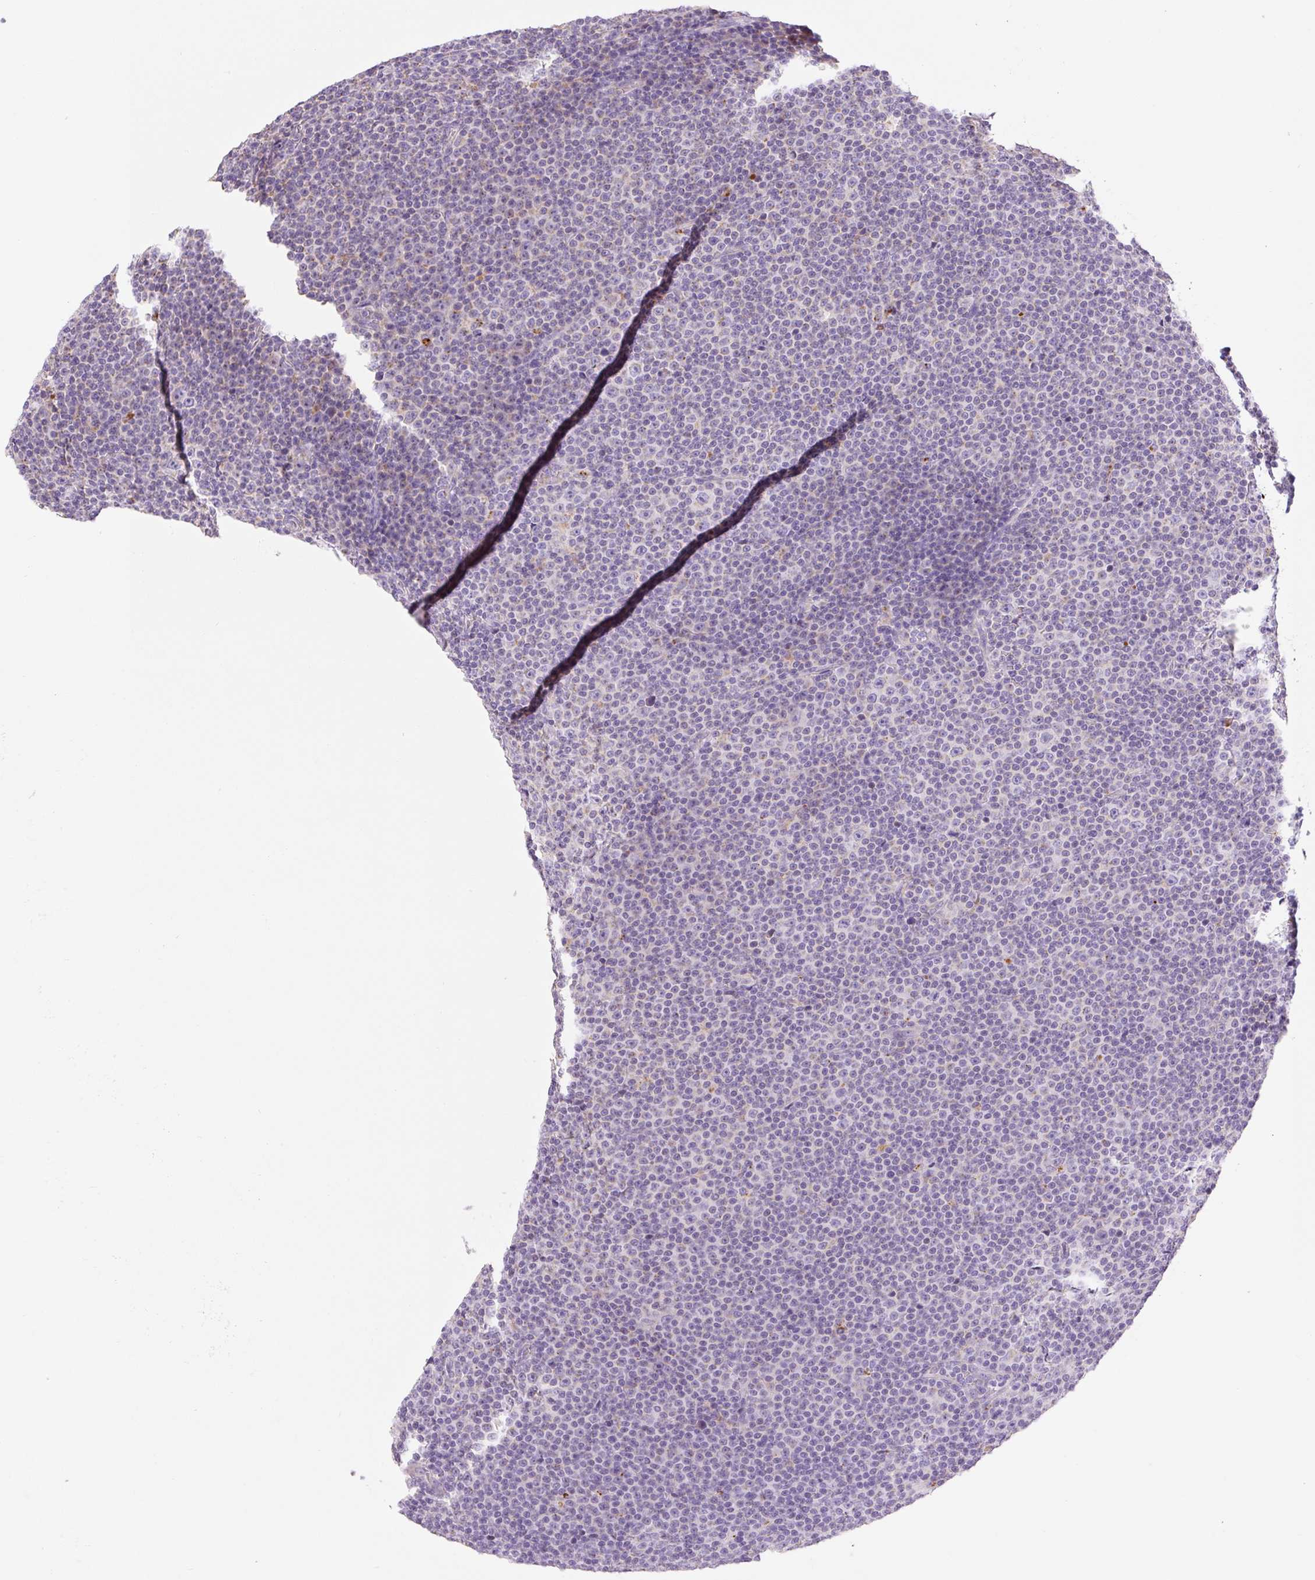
{"staining": {"intensity": "negative", "quantity": "none", "location": "none"}, "tissue": "lymphoma", "cell_type": "Tumor cells", "image_type": "cancer", "snomed": [{"axis": "morphology", "description": "Malignant lymphoma, non-Hodgkin's type, Low grade"}, {"axis": "topography", "description": "Lymph node"}], "caption": "Human lymphoma stained for a protein using immunohistochemistry reveals no expression in tumor cells.", "gene": "CLEC3A", "patient": {"sex": "female", "age": 67}}